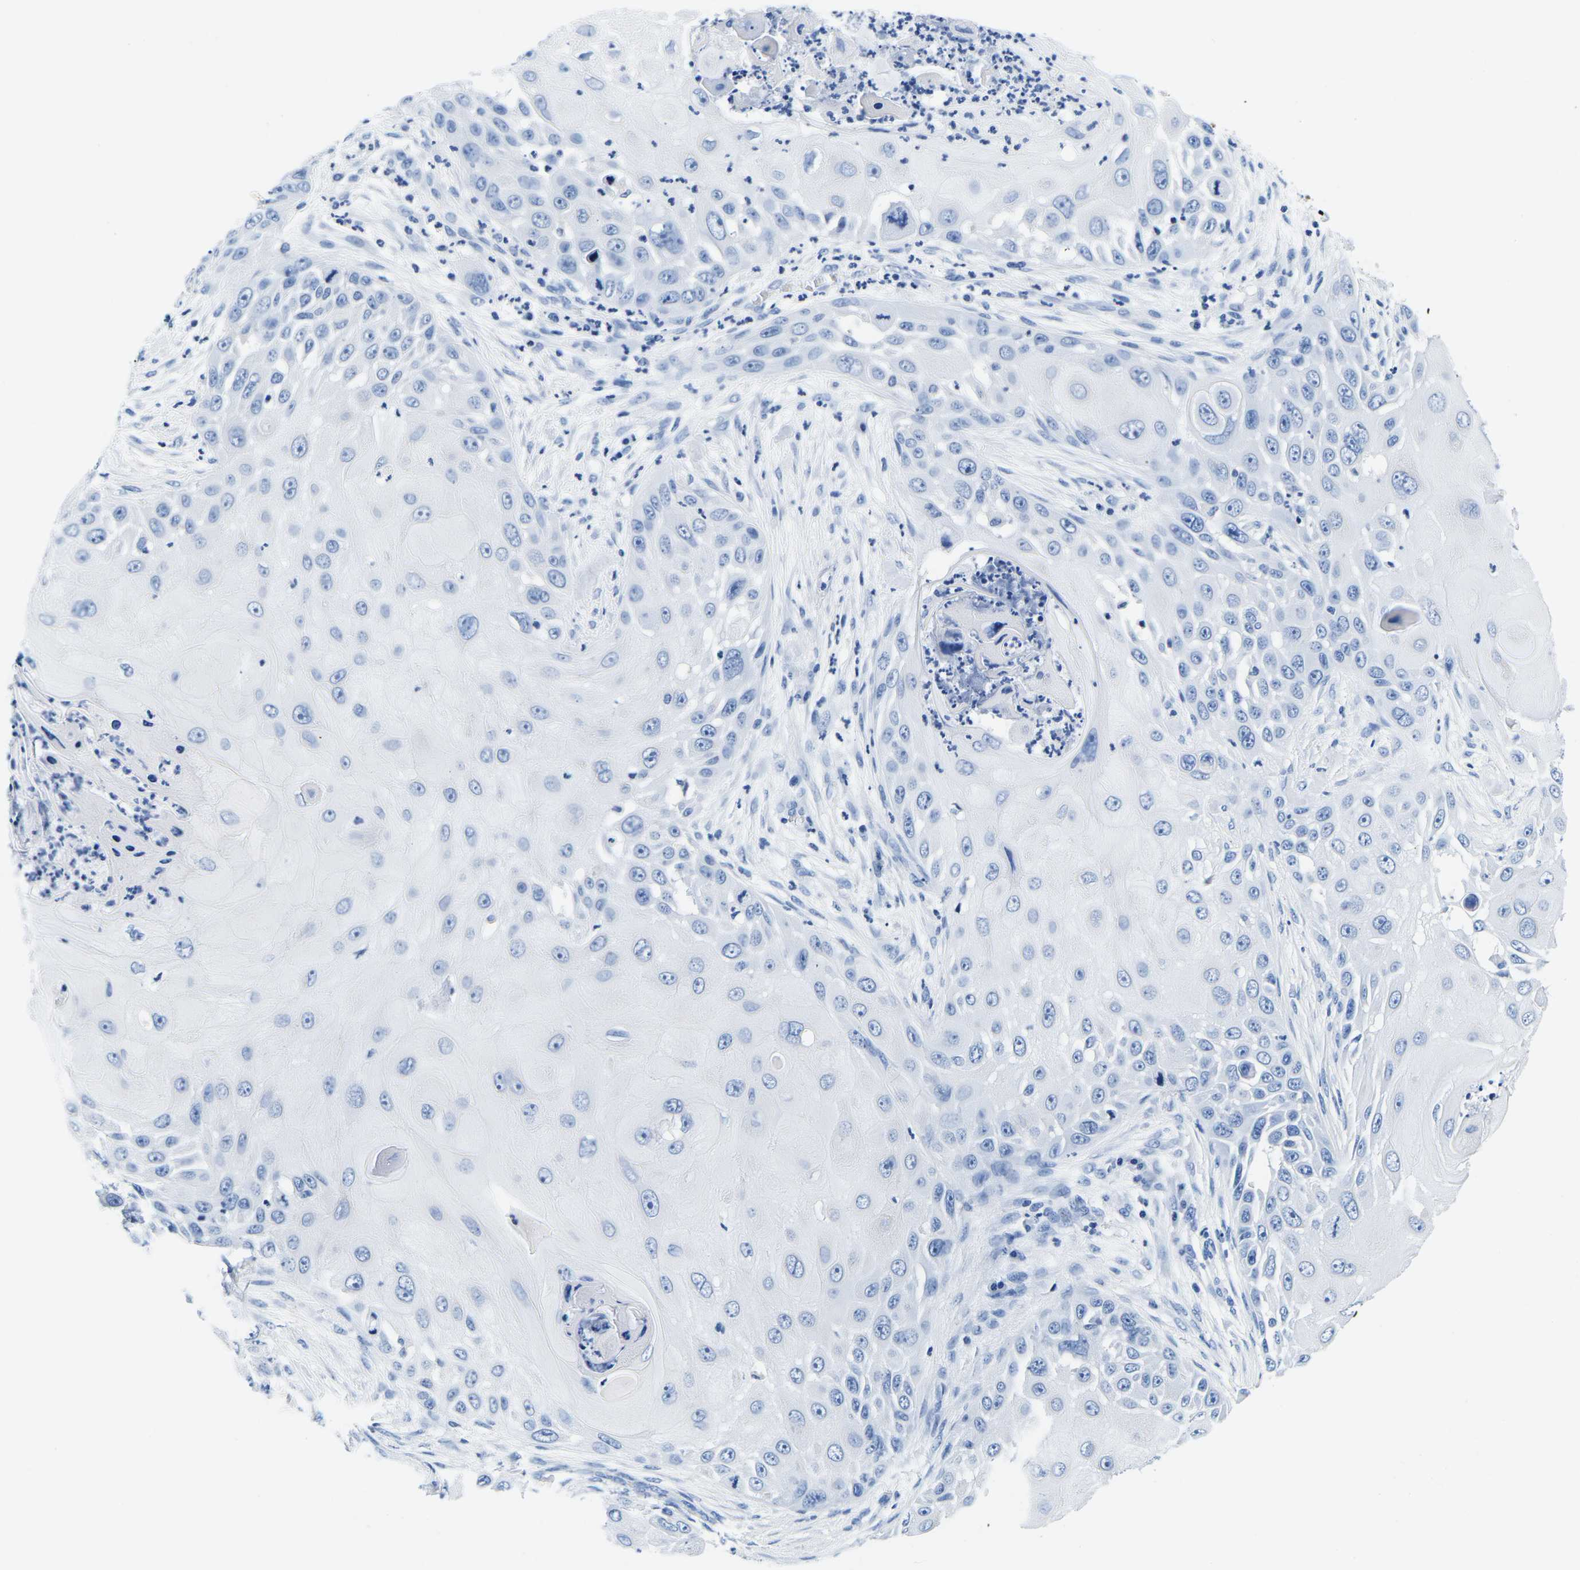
{"staining": {"intensity": "negative", "quantity": "none", "location": "none"}, "tissue": "skin cancer", "cell_type": "Tumor cells", "image_type": "cancer", "snomed": [{"axis": "morphology", "description": "Squamous cell carcinoma, NOS"}, {"axis": "topography", "description": "Skin"}], "caption": "Immunohistochemical staining of squamous cell carcinoma (skin) reveals no significant expression in tumor cells.", "gene": "CYP1A2", "patient": {"sex": "female", "age": 44}}